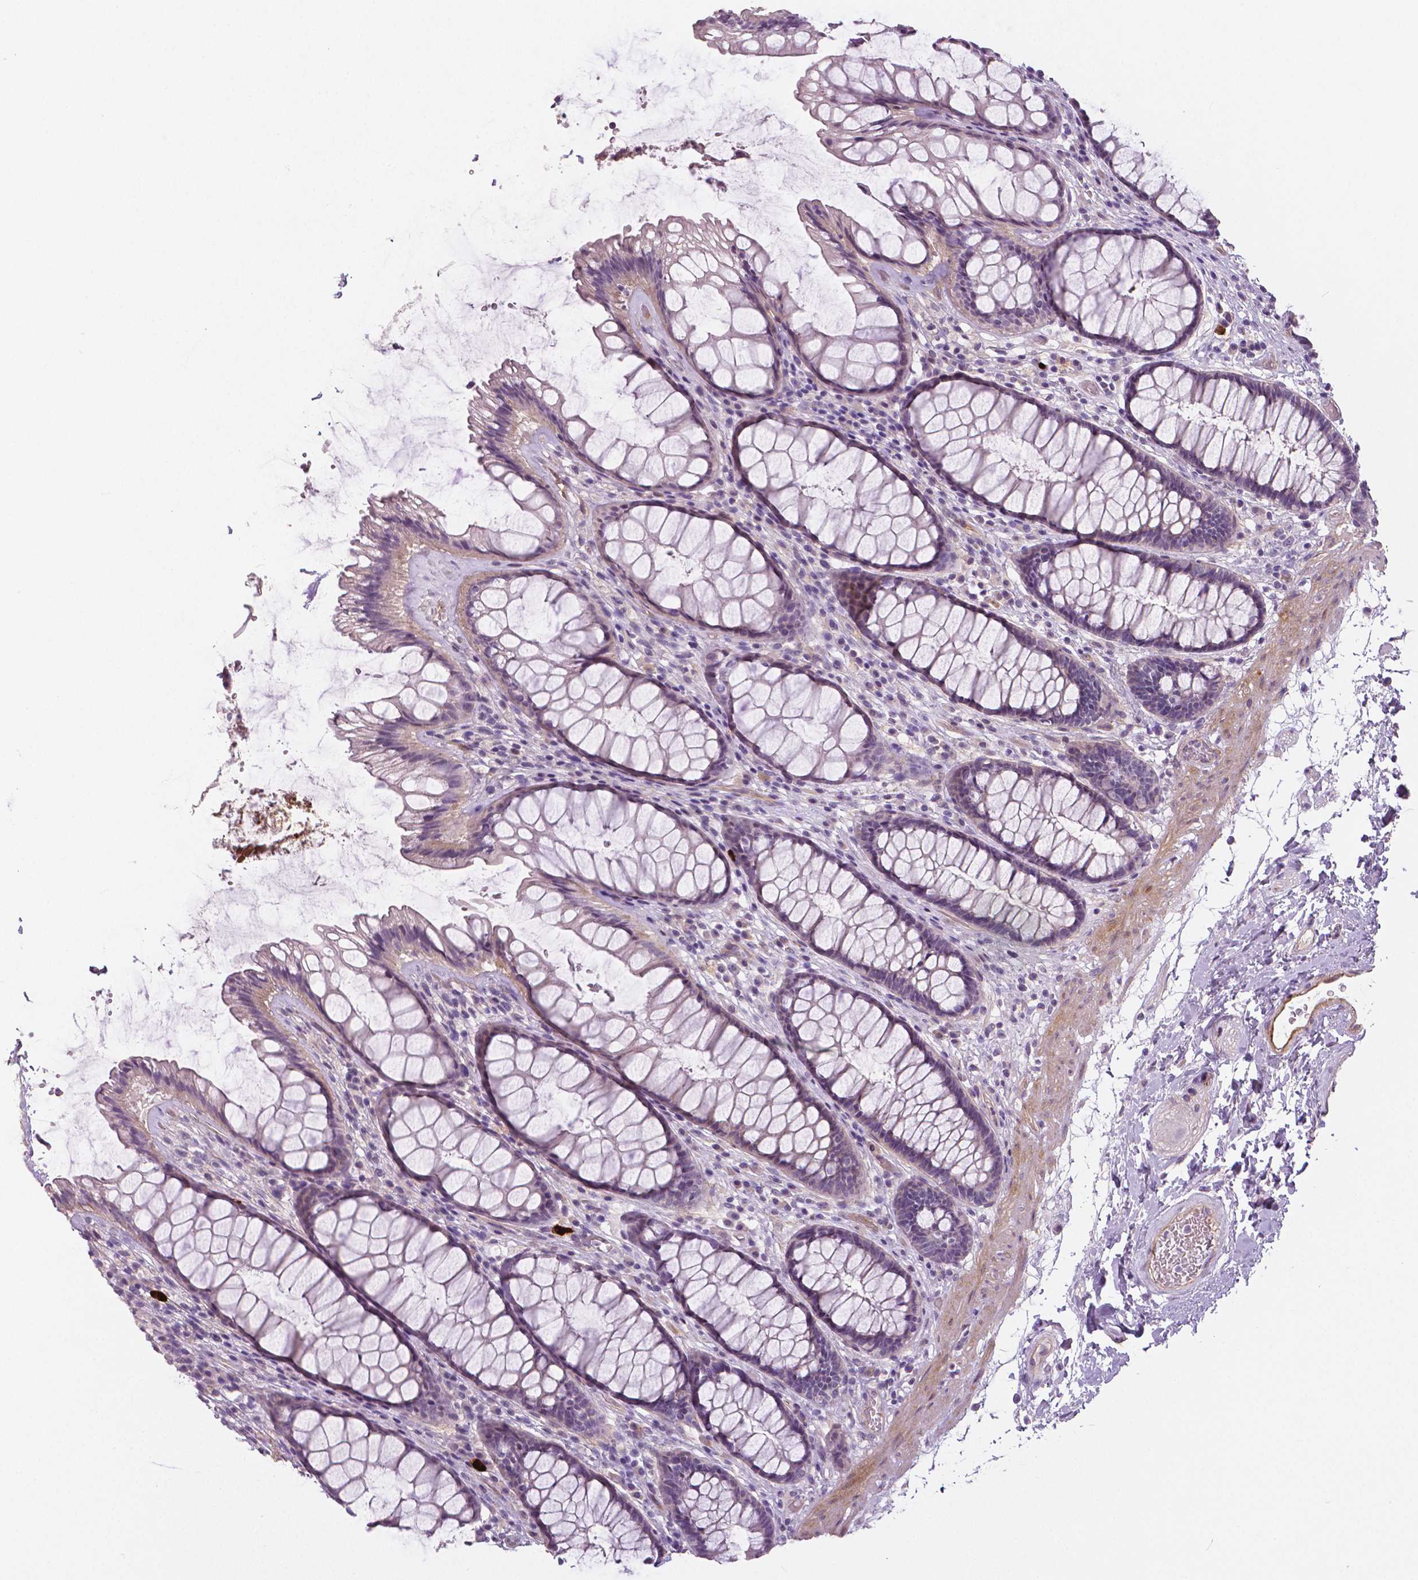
{"staining": {"intensity": "negative", "quantity": "none", "location": "none"}, "tissue": "rectum", "cell_type": "Glandular cells", "image_type": "normal", "snomed": [{"axis": "morphology", "description": "Normal tissue, NOS"}, {"axis": "topography", "description": "Rectum"}], "caption": "This is a micrograph of immunohistochemistry staining of normal rectum, which shows no positivity in glandular cells.", "gene": "FLT1", "patient": {"sex": "male", "age": 72}}